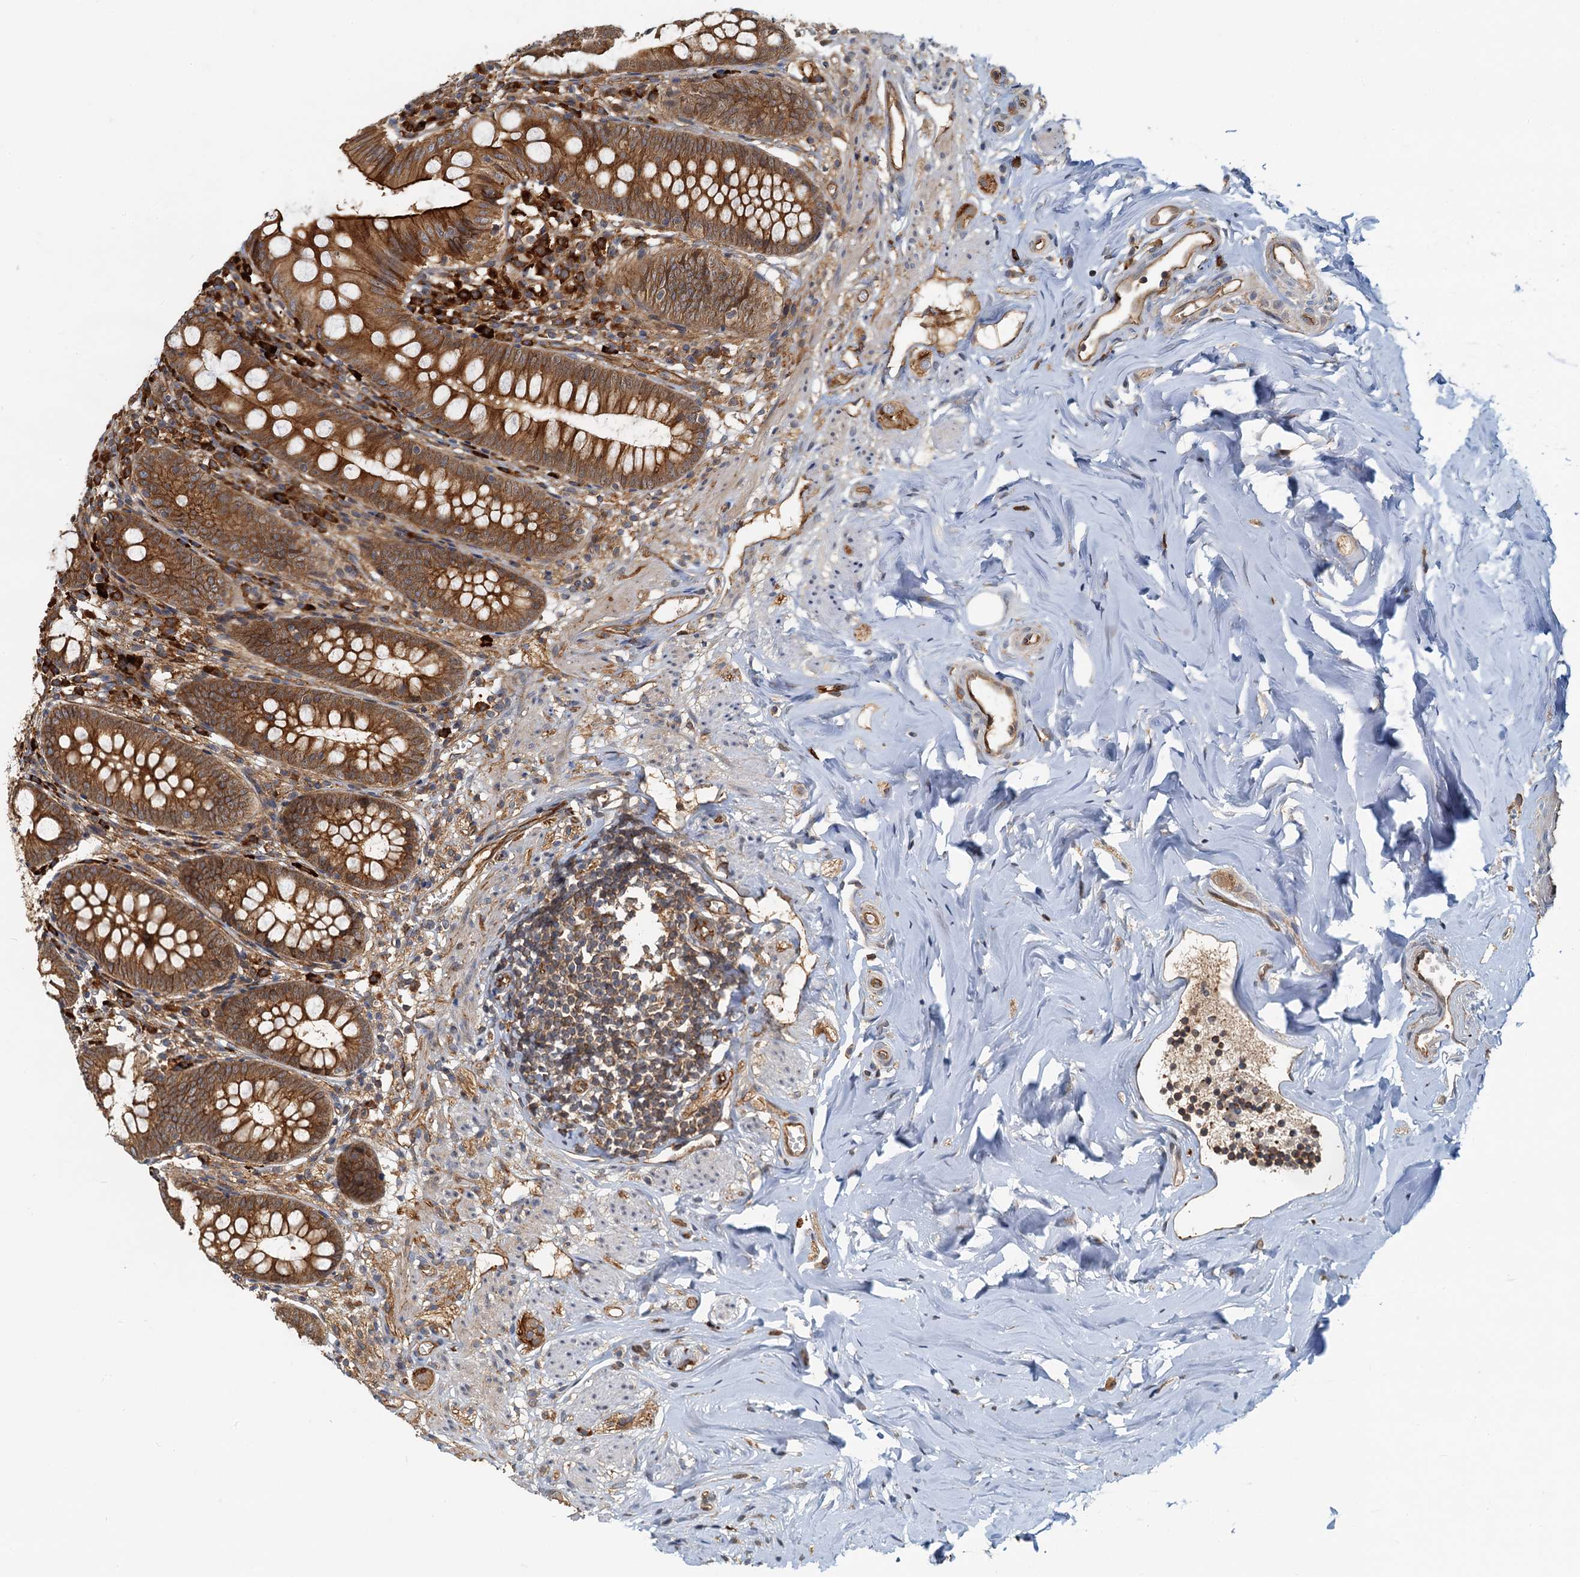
{"staining": {"intensity": "strong", "quantity": ">75%", "location": "cytoplasmic/membranous"}, "tissue": "appendix", "cell_type": "Glandular cells", "image_type": "normal", "snomed": [{"axis": "morphology", "description": "Normal tissue, NOS"}, {"axis": "topography", "description": "Appendix"}], "caption": "Human appendix stained for a protein (brown) reveals strong cytoplasmic/membranous positive expression in about >75% of glandular cells.", "gene": "NIPAL3", "patient": {"sex": "female", "age": 51}}